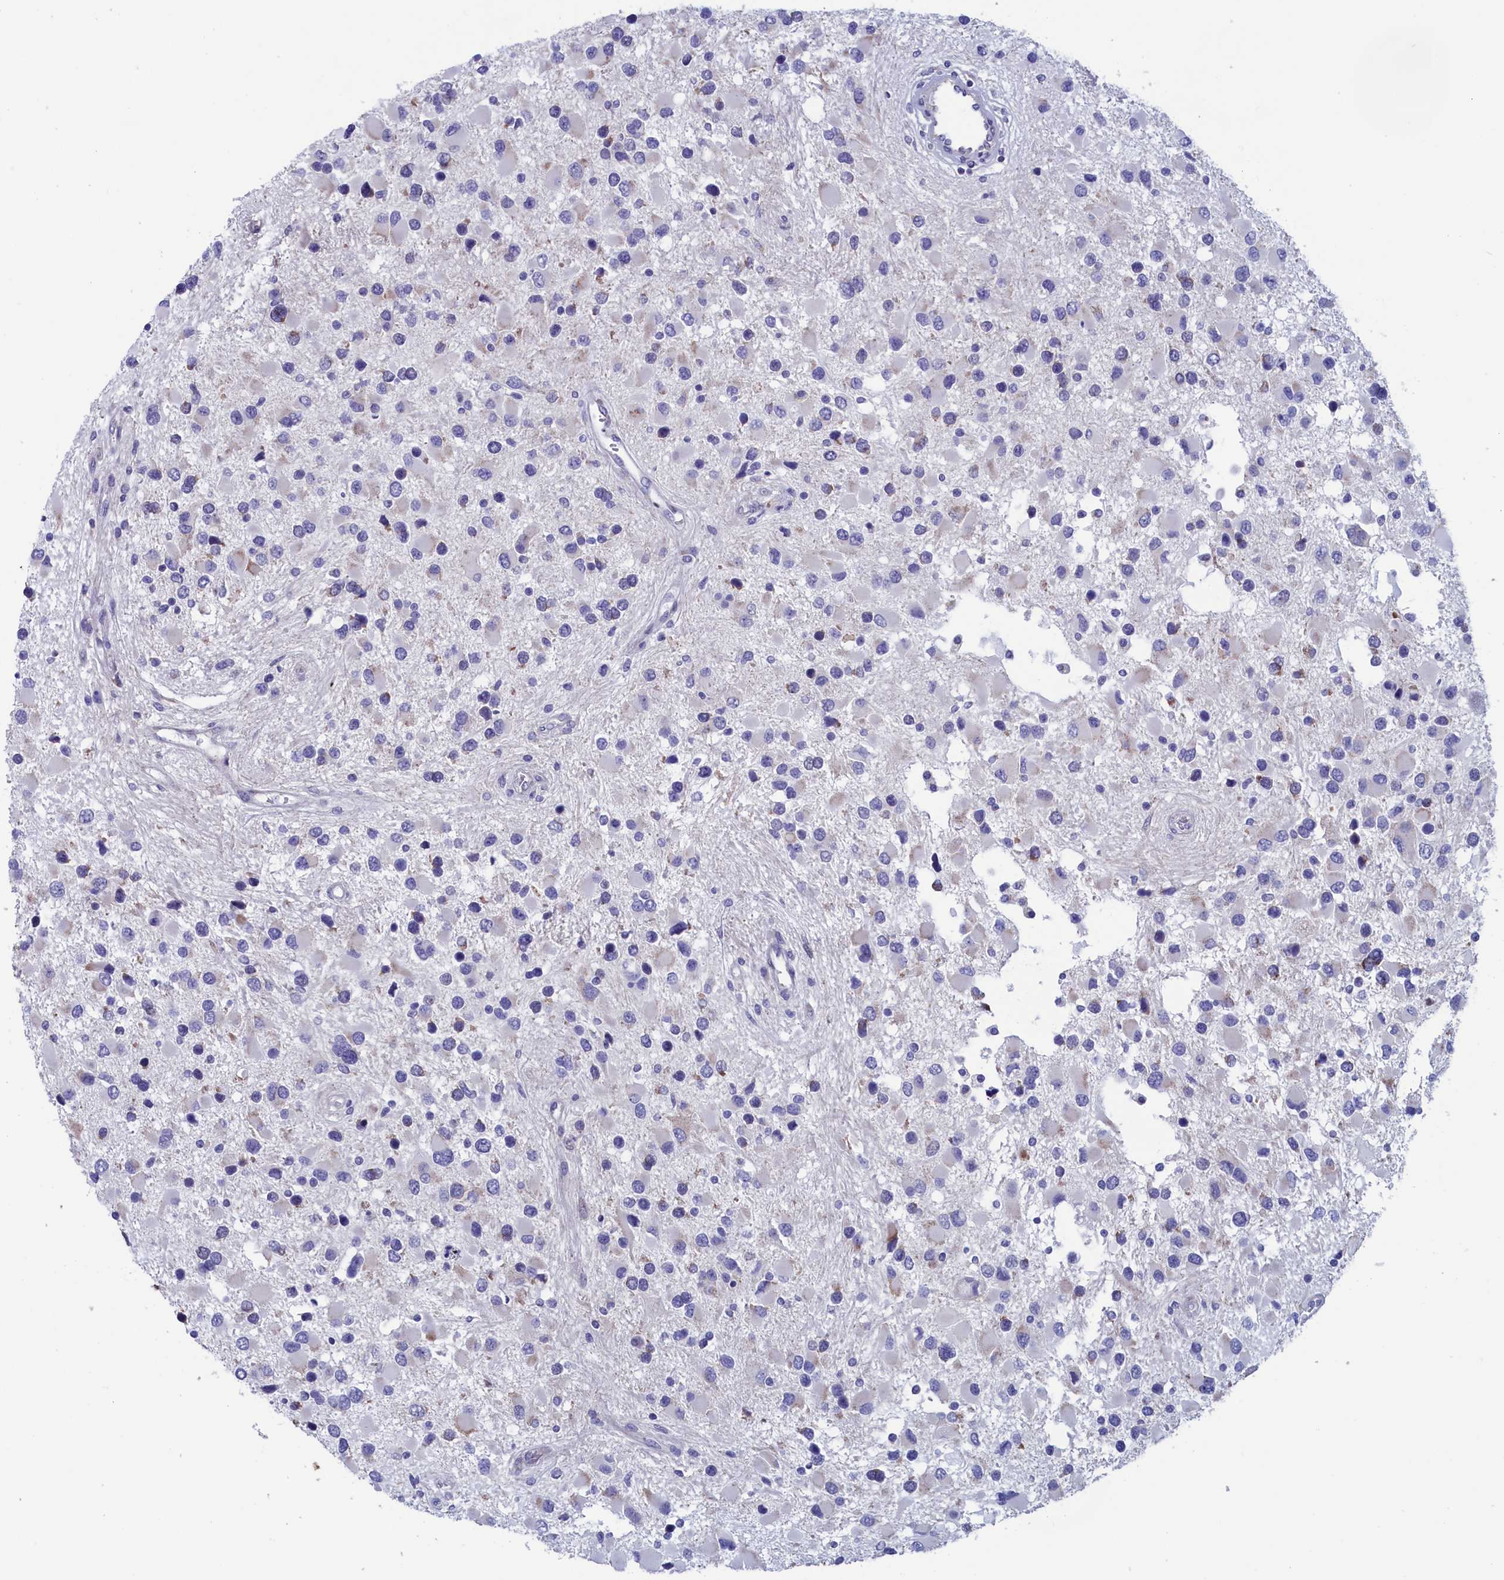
{"staining": {"intensity": "negative", "quantity": "none", "location": "none"}, "tissue": "glioma", "cell_type": "Tumor cells", "image_type": "cancer", "snomed": [{"axis": "morphology", "description": "Glioma, malignant, High grade"}, {"axis": "topography", "description": "Brain"}], "caption": "IHC histopathology image of neoplastic tissue: glioma stained with DAB (3,3'-diaminobenzidine) demonstrates no significant protein staining in tumor cells. Brightfield microscopy of immunohistochemistry stained with DAB (3,3'-diaminobenzidine) (brown) and hematoxylin (blue), captured at high magnification.", "gene": "NIBAN3", "patient": {"sex": "male", "age": 53}}